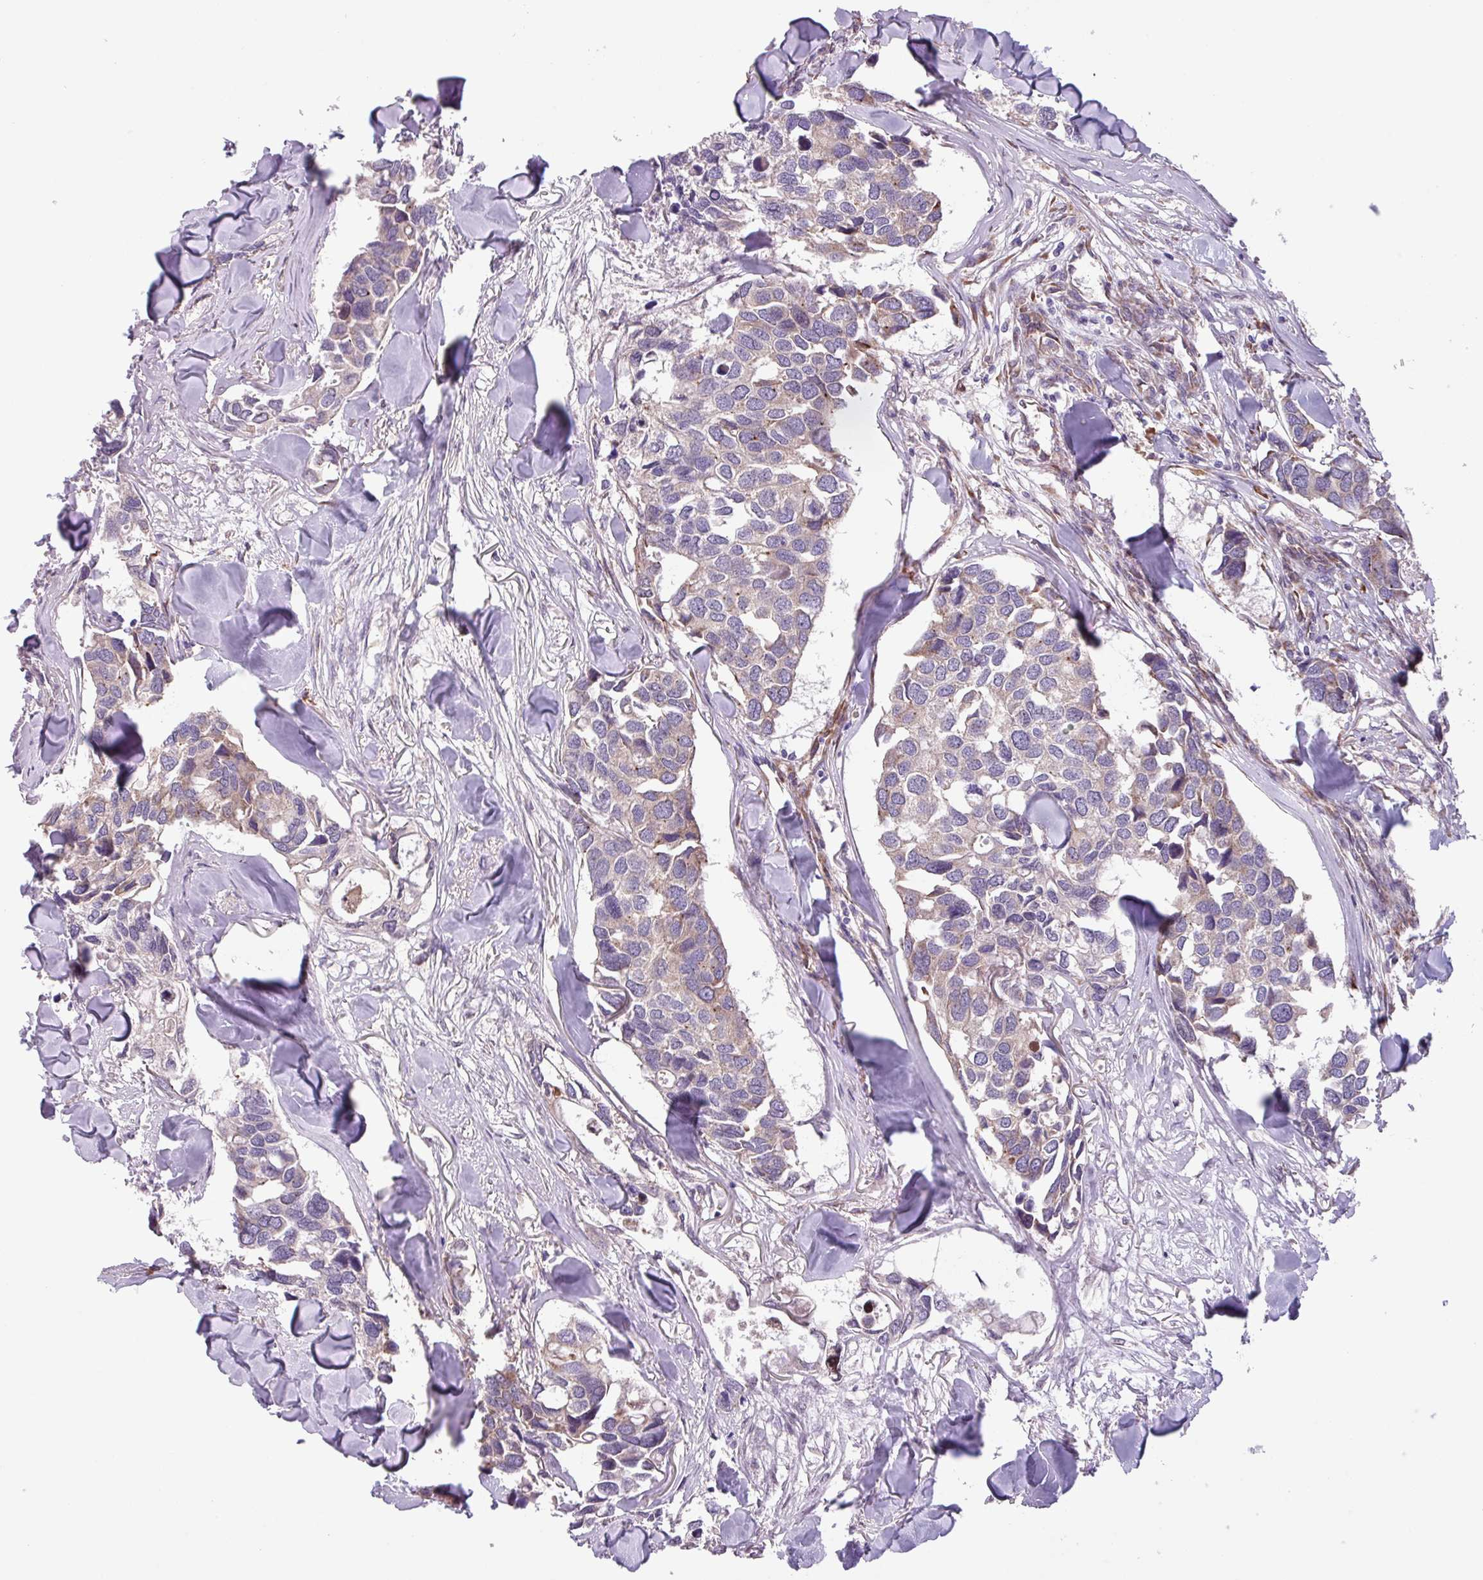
{"staining": {"intensity": "weak", "quantity": "25%-75%", "location": "cytoplasmic/membranous"}, "tissue": "breast cancer", "cell_type": "Tumor cells", "image_type": "cancer", "snomed": [{"axis": "morphology", "description": "Duct carcinoma"}, {"axis": "topography", "description": "Breast"}], "caption": "Breast infiltrating ductal carcinoma stained with DAB IHC demonstrates low levels of weak cytoplasmic/membranous positivity in about 25%-75% of tumor cells.", "gene": "C20orf27", "patient": {"sex": "female", "age": 83}}